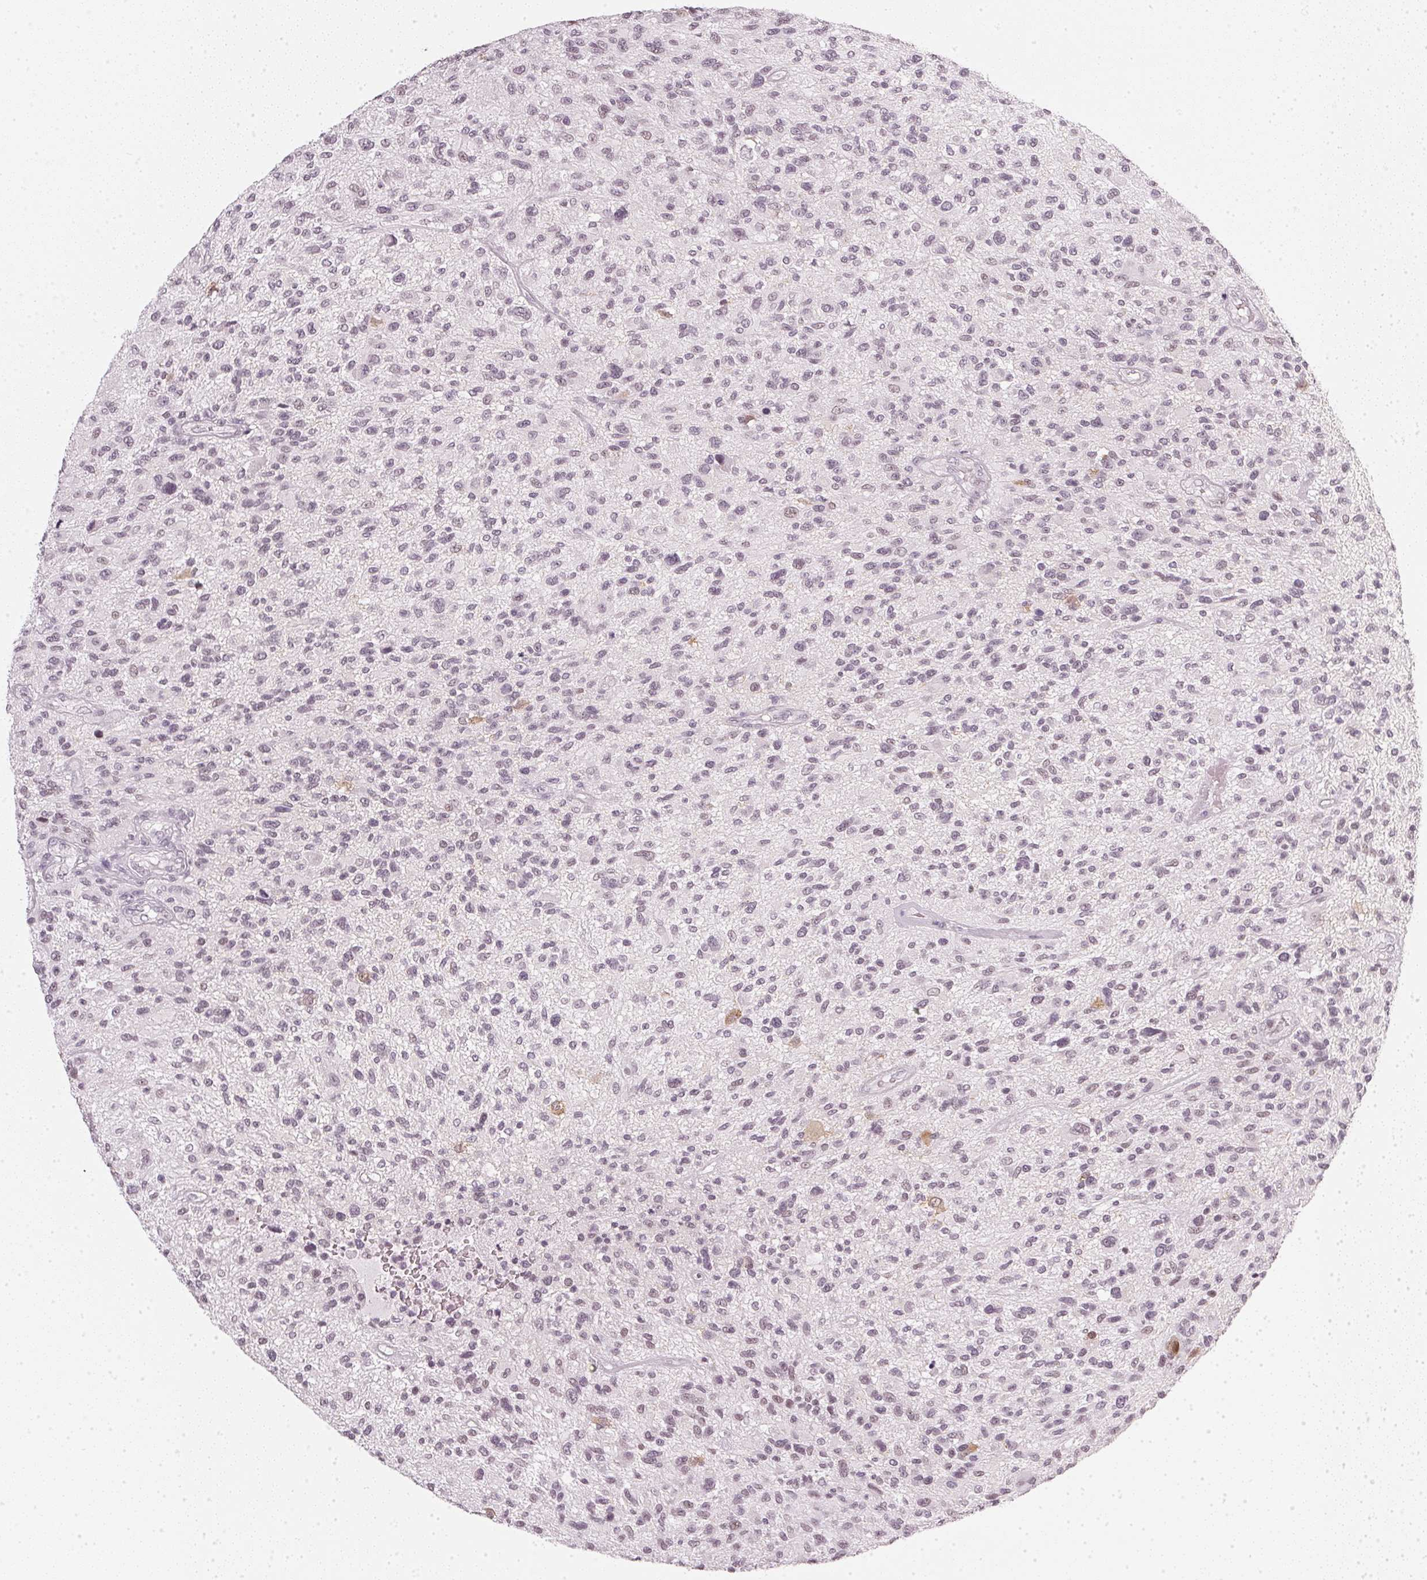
{"staining": {"intensity": "weak", "quantity": "<25%", "location": "nuclear"}, "tissue": "glioma", "cell_type": "Tumor cells", "image_type": "cancer", "snomed": [{"axis": "morphology", "description": "Glioma, malignant, High grade"}, {"axis": "topography", "description": "Brain"}], "caption": "Tumor cells show no significant protein positivity in glioma.", "gene": "DNAJC6", "patient": {"sex": "male", "age": 47}}